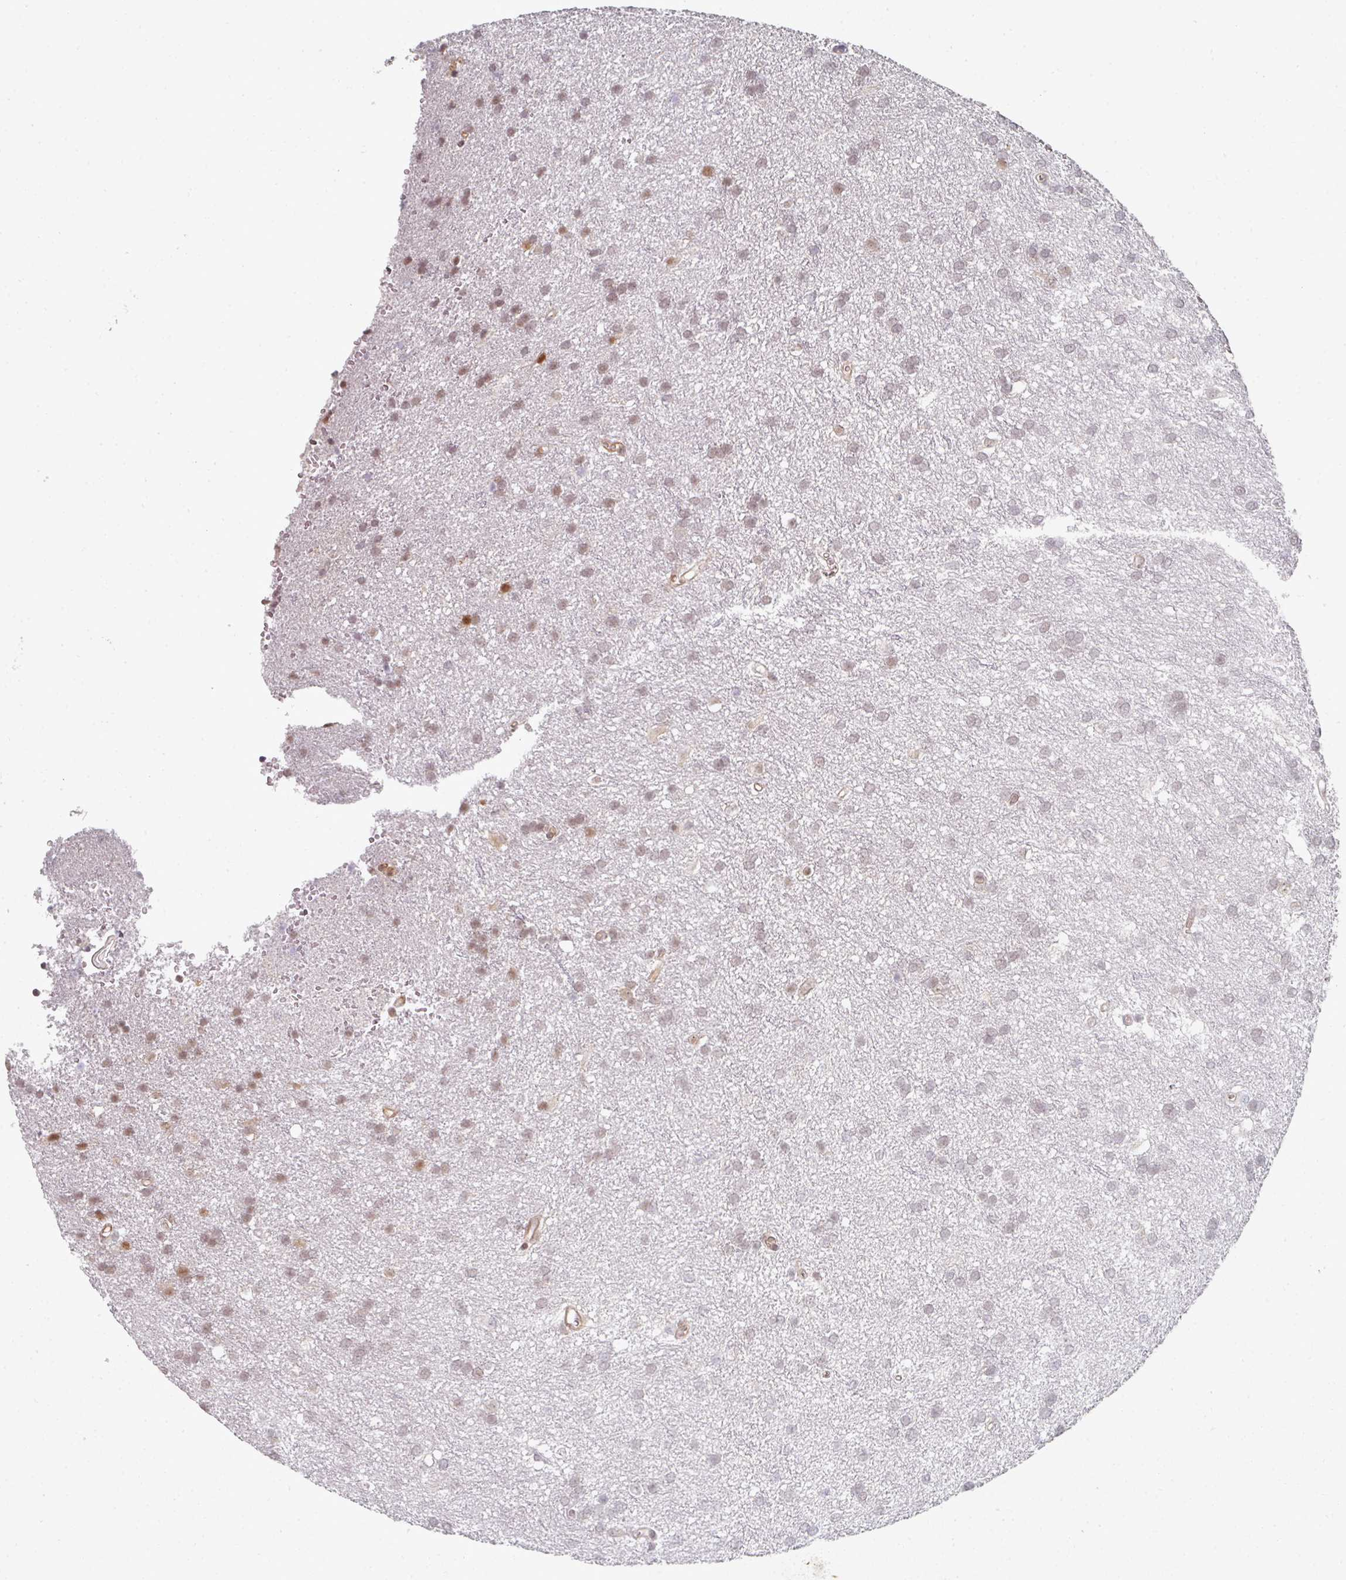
{"staining": {"intensity": "weak", "quantity": "25%-75%", "location": "nuclear"}, "tissue": "glioma", "cell_type": "Tumor cells", "image_type": "cancer", "snomed": [{"axis": "morphology", "description": "Glioma, malignant, Low grade"}, {"axis": "topography", "description": "Brain"}], "caption": "Weak nuclear protein staining is identified in approximately 25%-75% of tumor cells in low-grade glioma (malignant).", "gene": "TMCC1", "patient": {"sex": "female", "age": 33}}